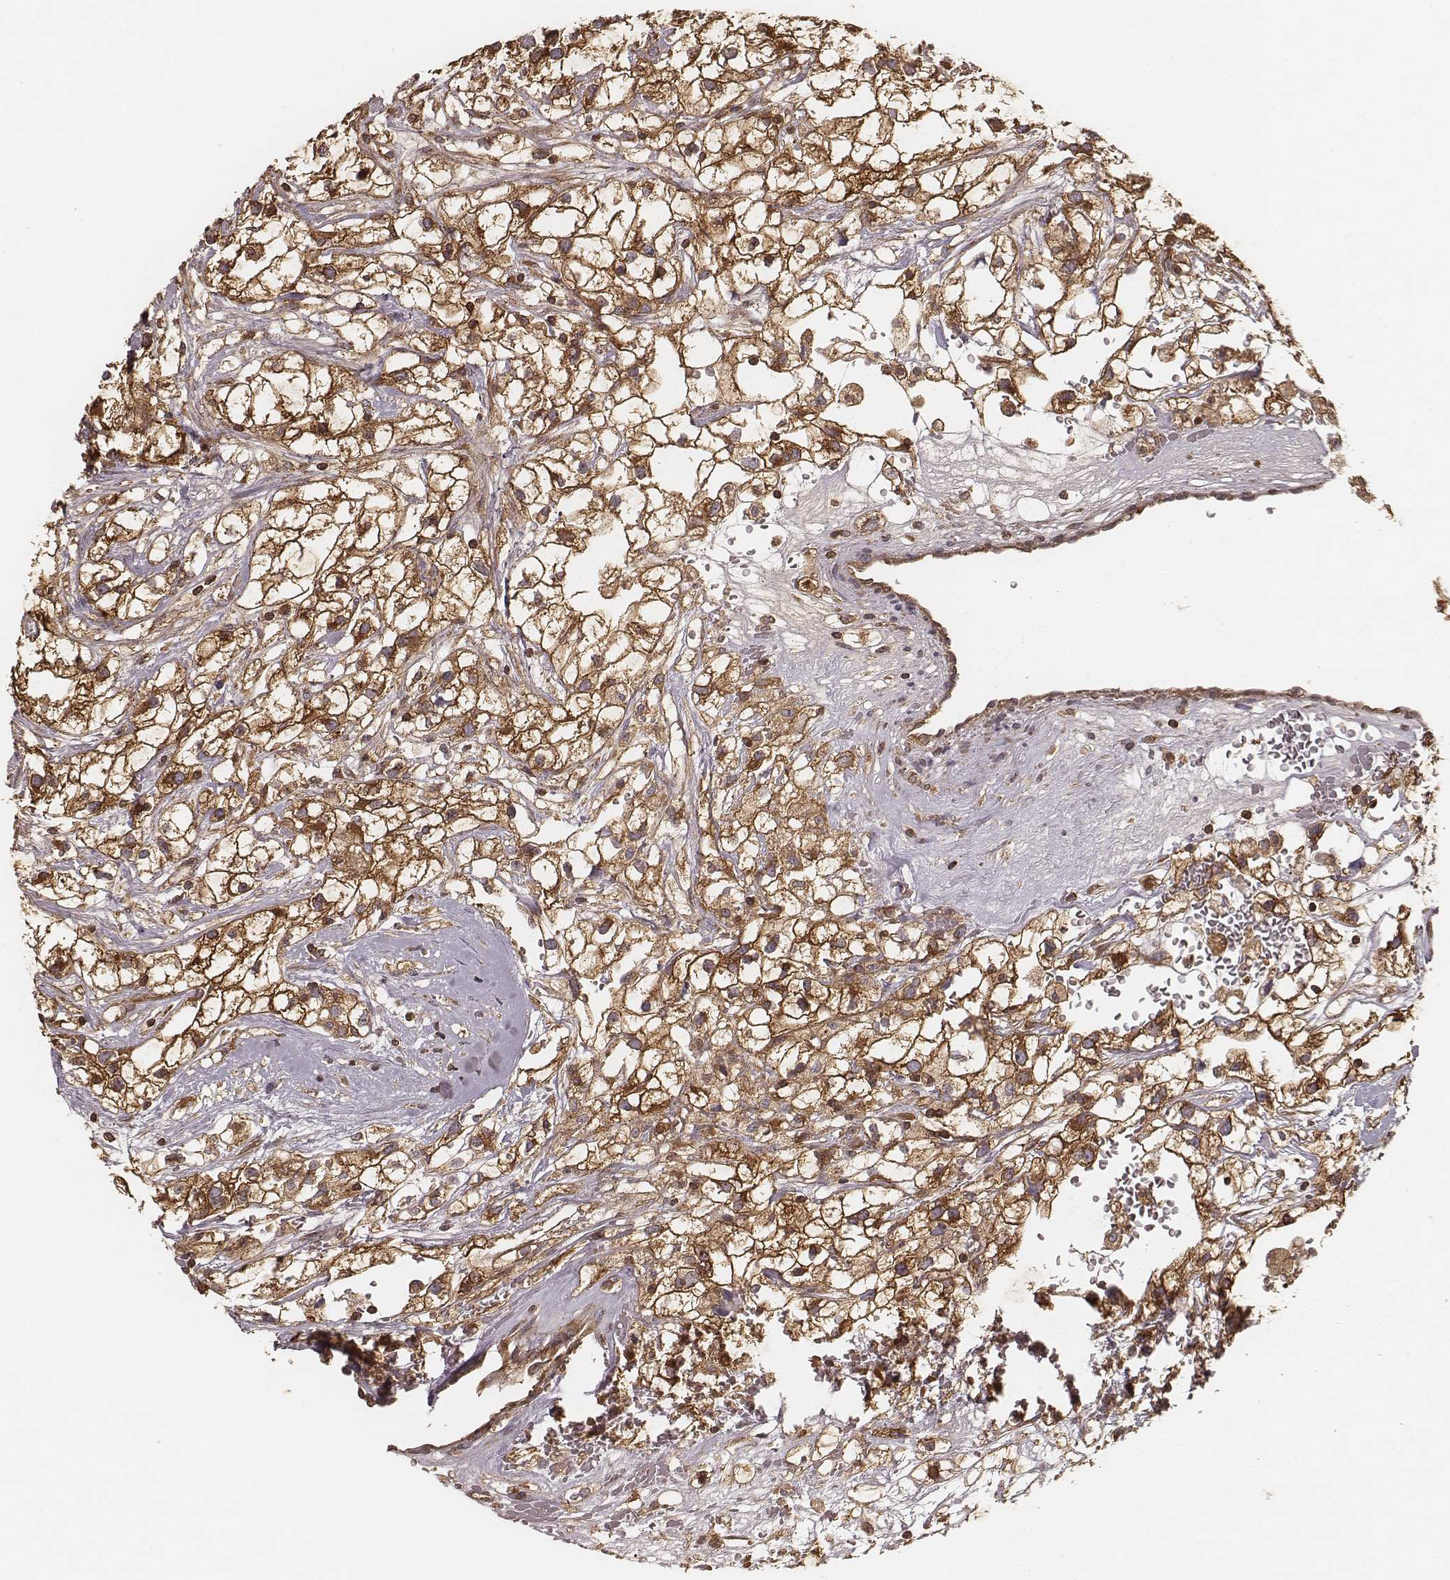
{"staining": {"intensity": "strong", "quantity": ">75%", "location": "cytoplasmic/membranous"}, "tissue": "renal cancer", "cell_type": "Tumor cells", "image_type": "cancer", "snomed": [{"axis": "morphology", "description": "Adenocarcinoma, NOS"}, {"axis": "topography", "description": "Kidney"}], "caption": "Brown immunohistochemical staining in renal adenocarcinoma displays strong cytoplasmic/membranous staining in approximately >75% of tumor cells.", "gene": "CARS1", "patient": {"sex": "male", "age": 59}}